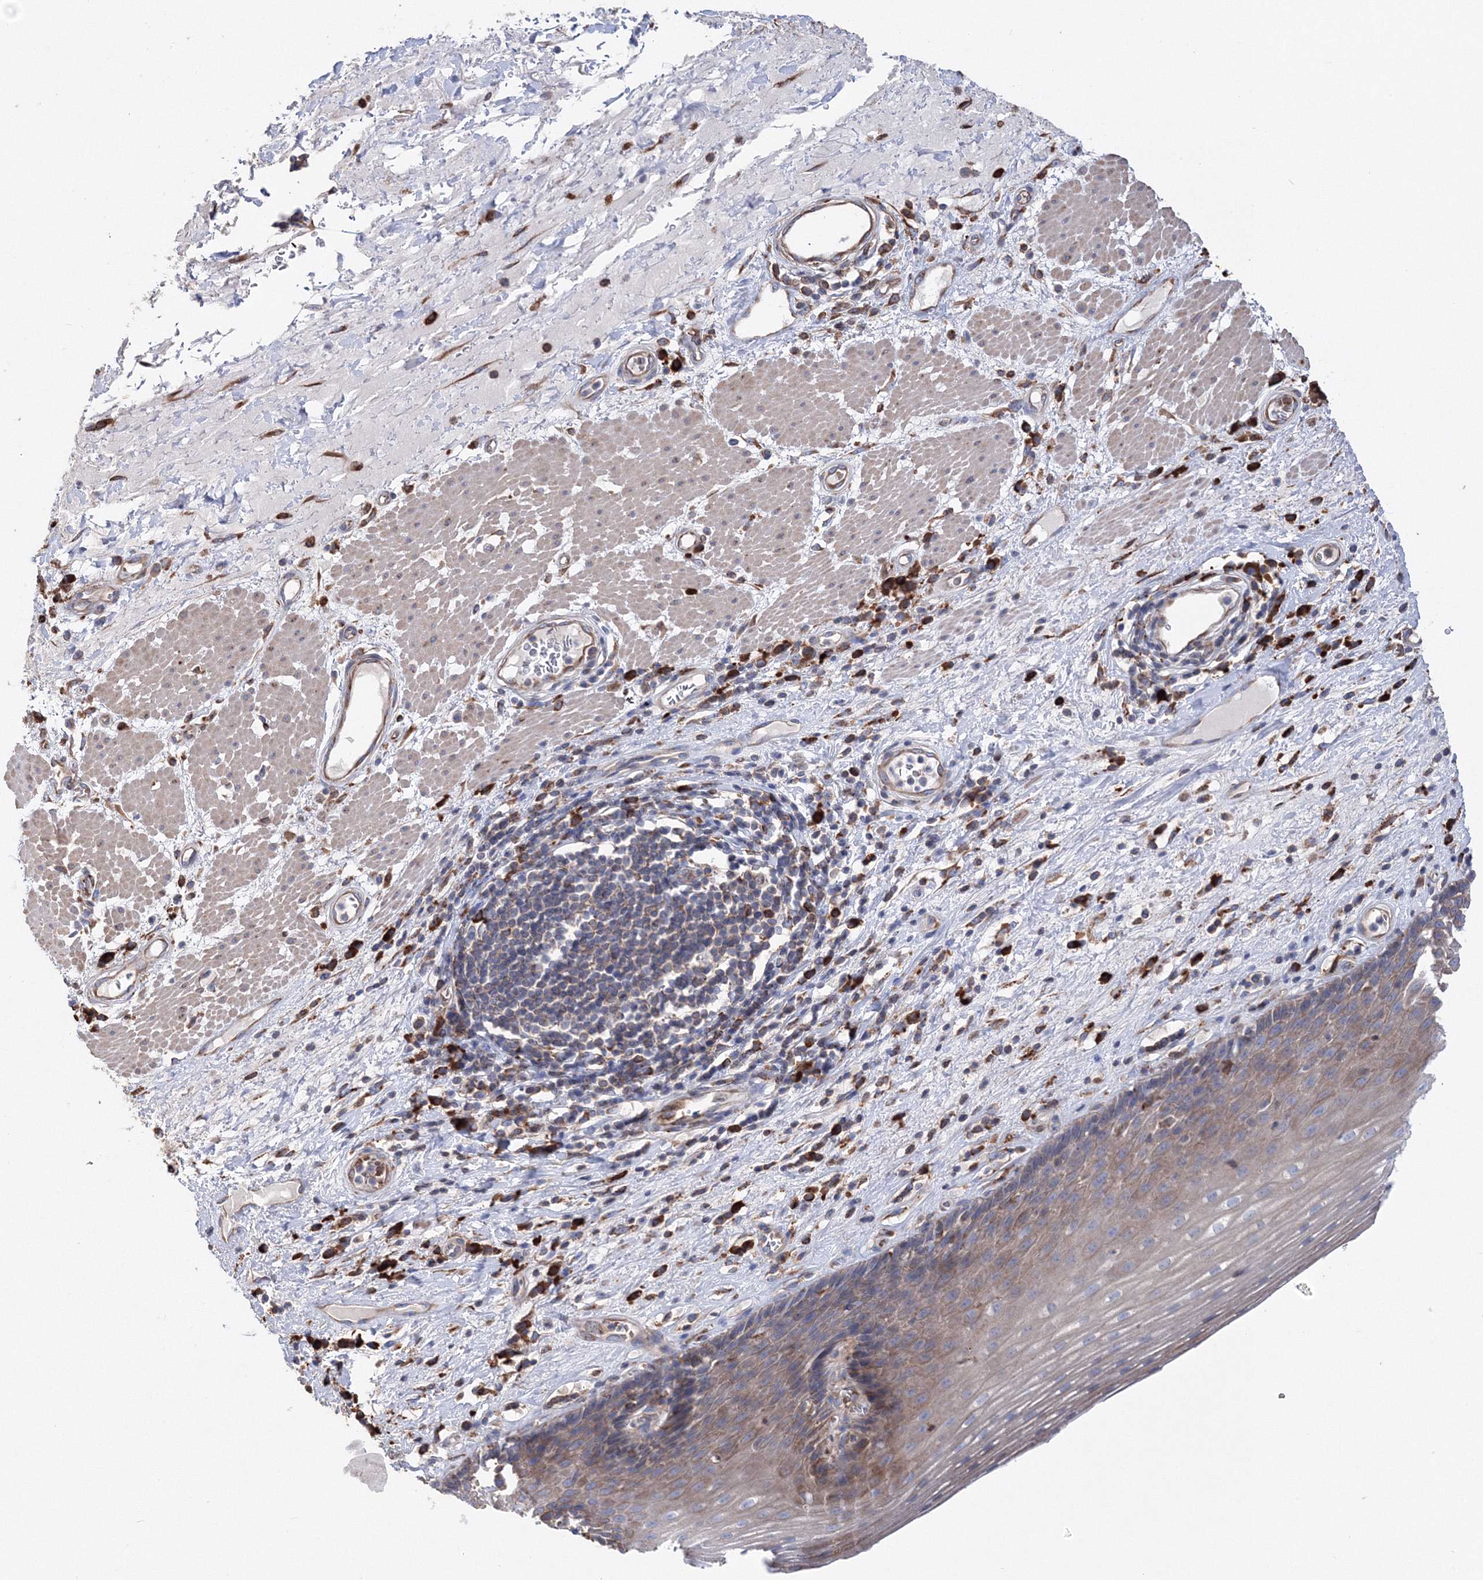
{"staining": {"intensity": "weak", "quantity": "25%-75%", "location": "cytoplasmic/membranous"}, "tissue": "esophagus", "cell_type": "Squamous epithelial cells", "image_type": "normal", "snomed": [{"axis": "morphology", "description": "Normal tissue, NOS"}, {"axis": "topography", "description": "Esophagus"}], "caption": "Weak cytoplasmic/membranous protein expression is seen in approximately 25%-75% of squamous epithelial cells in esophagus.", "gene": "VPS8", "patient": {"sex": "male", "age": 62}}